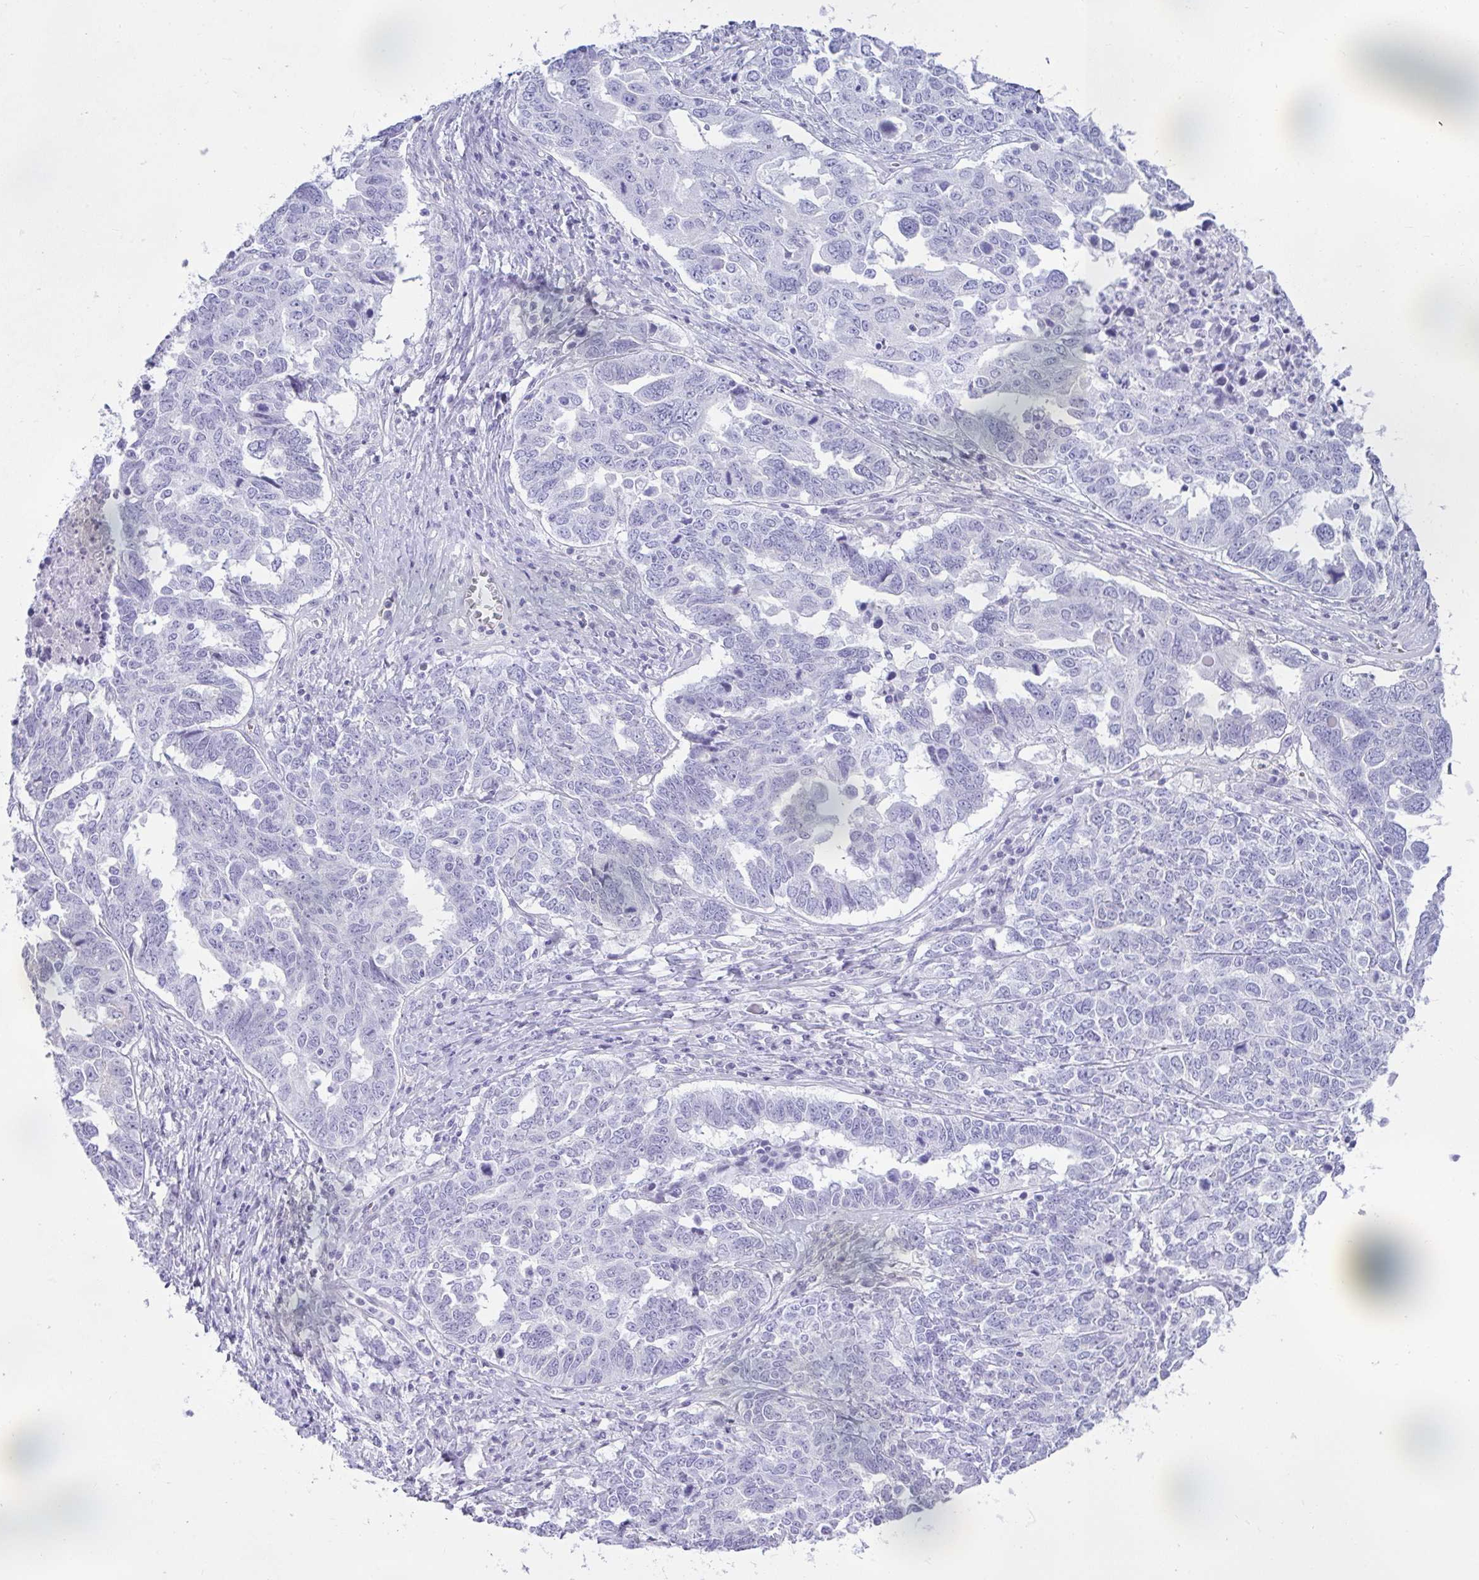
{"staining": {"intensity": "negative", "quantity": "none", "location": "none"}, "tissue": "ovarian cancer", "cell_type": "Tumor cells", "image_type": "cancer", "snomed": [{"axis": "morphology", "description": "Carcinoma, endometroid"}, {"axis": "topography", "description": "Ovary"}], "caption": "Tumor cells show no significant staining in endometroid carcinoma (ovarian).", "gene": "RASL10A", "patient": {"sex": "female", "age": 62}}